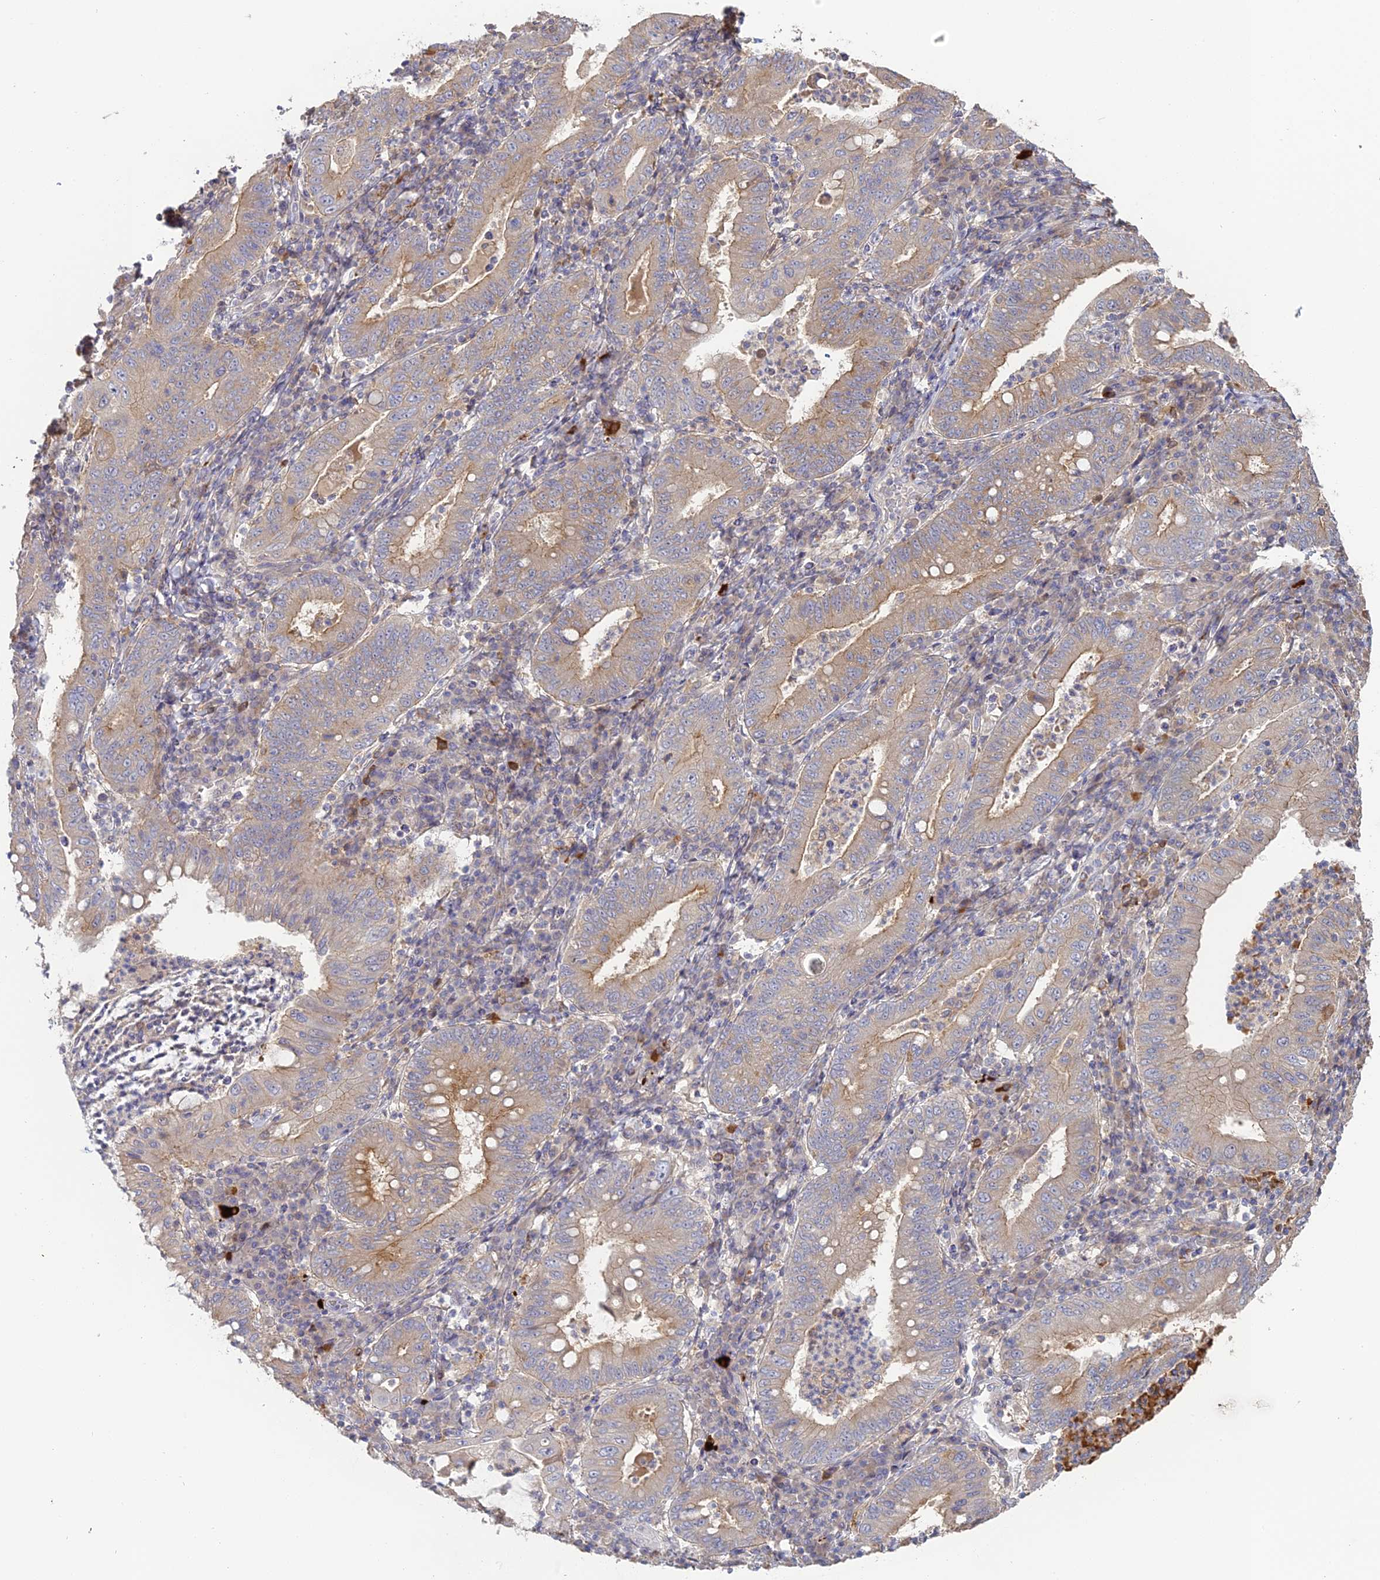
{"staining": {"intensity": "weak", "quantity": "25%-75%", "location": "cytoplasmic/membranous"}, "tissue": "stomach cancer", "cell_type": "Tumor cells", "image_type": "cancer", "snomed": [{"axis": "morphology", "description": "Normal tissue, NOS"}, {"axis": "morphology", "description": "Adenocarcinoma, NOS"}, {"axis": "topography", "description": "Esophagus"}, {"axis": "topography", "description": "Stomach, upper"}, {"axis": "topography", "description": "Peripheral nerve tissue"}], "caption": "Stomach cancer (adenocarcinoma) stained with a protein marker displays weak staining in tumor cells.", "gene": "SFT2D2", "patient": {"sex": "male", "age": 62}}